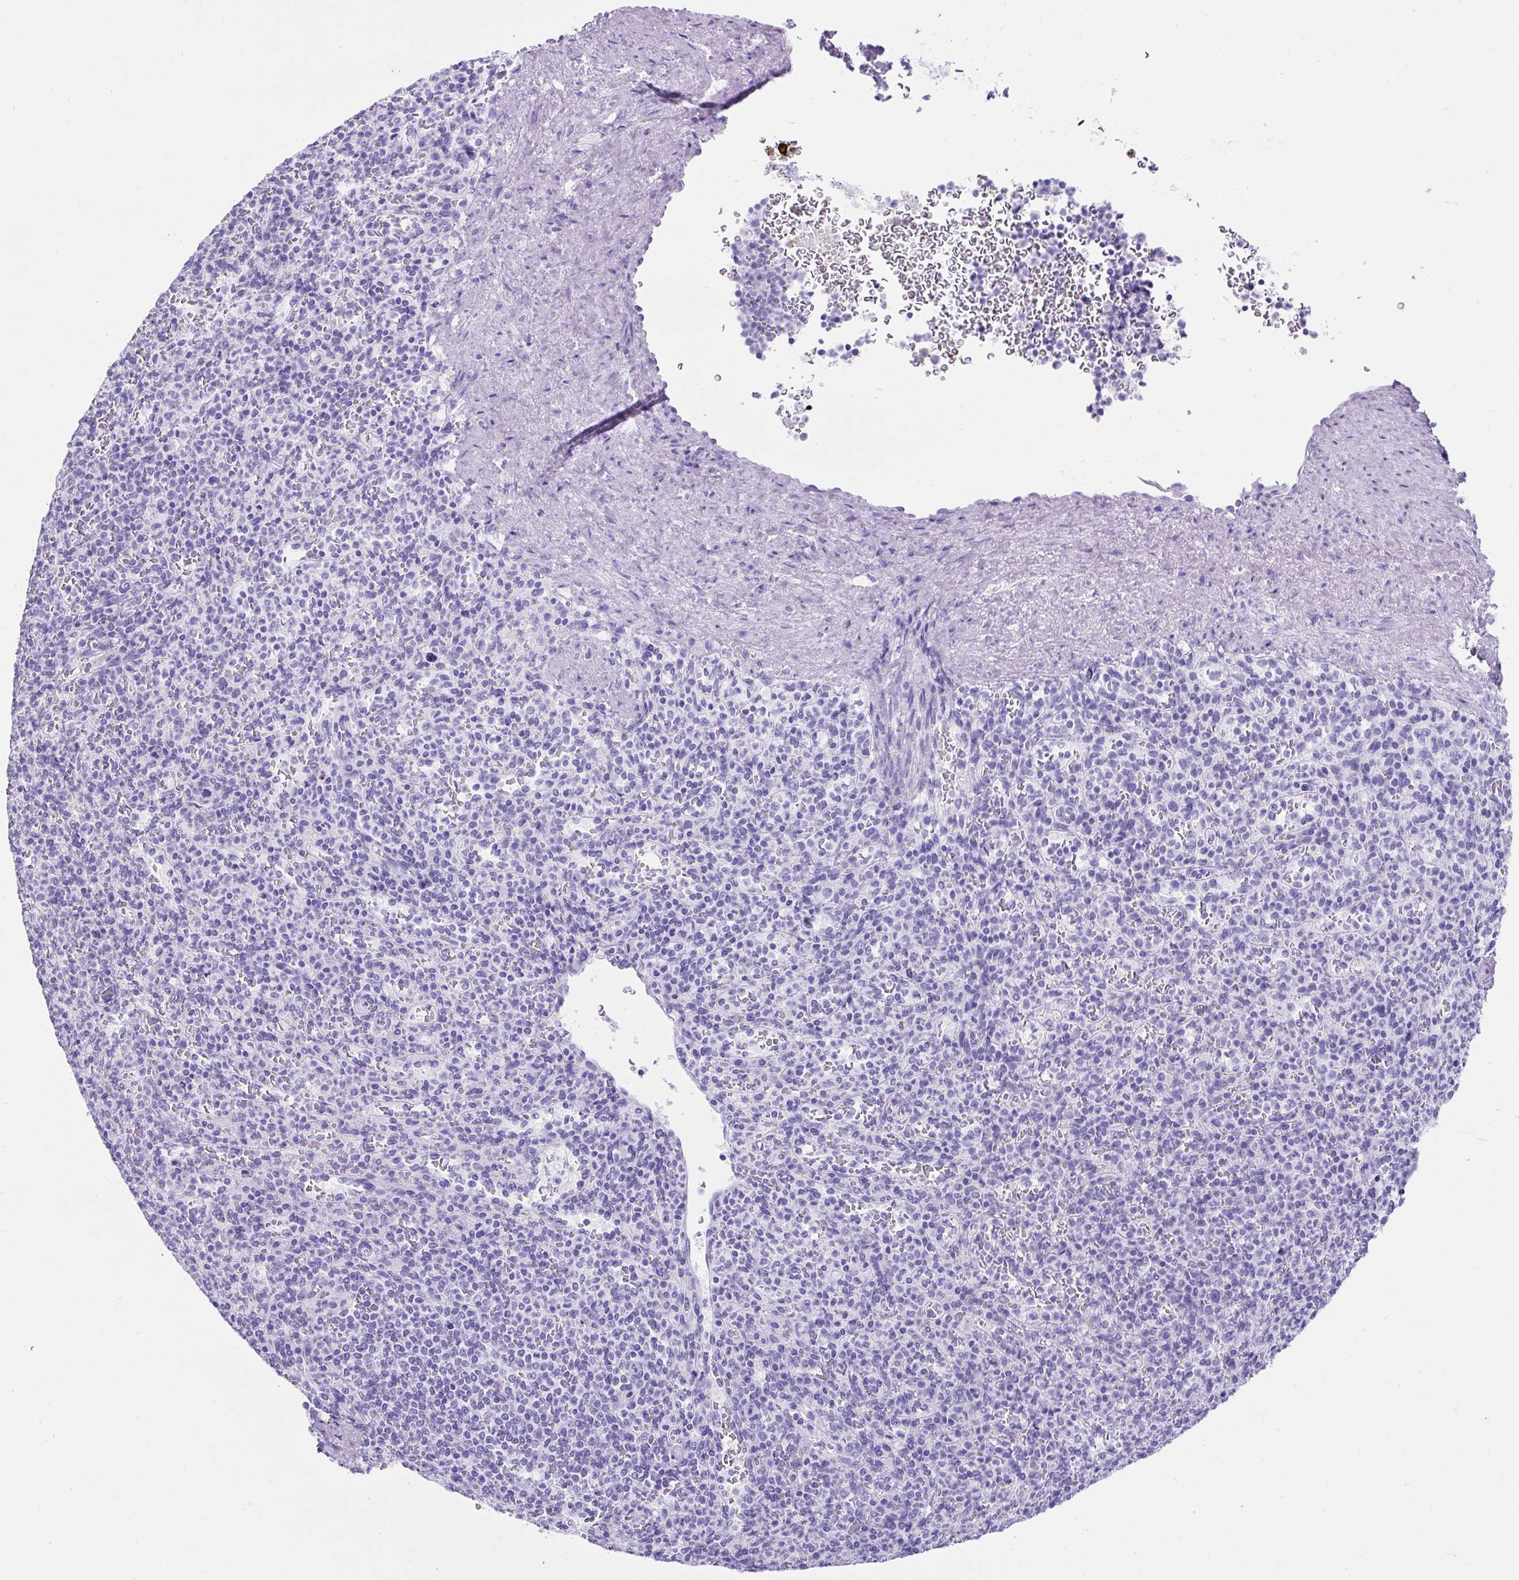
{"staining": {"intensity": "negative", "quantity": "none", "location": "none"}, "tissue": "spleen", "cell_type": "Cells in red pulp", "image_type": "normal", "snomed": [{"axis": "morphology", "description": "Normal tissue, NOS"}, {"axis": "topography", "description": "Spleen"}], "caption": "Protein analysis of unremarkable spleen shows no significant positivity in cells in red pulp.", "gene": "KRT12", "patient": {"sex": "female", "age": 74}}